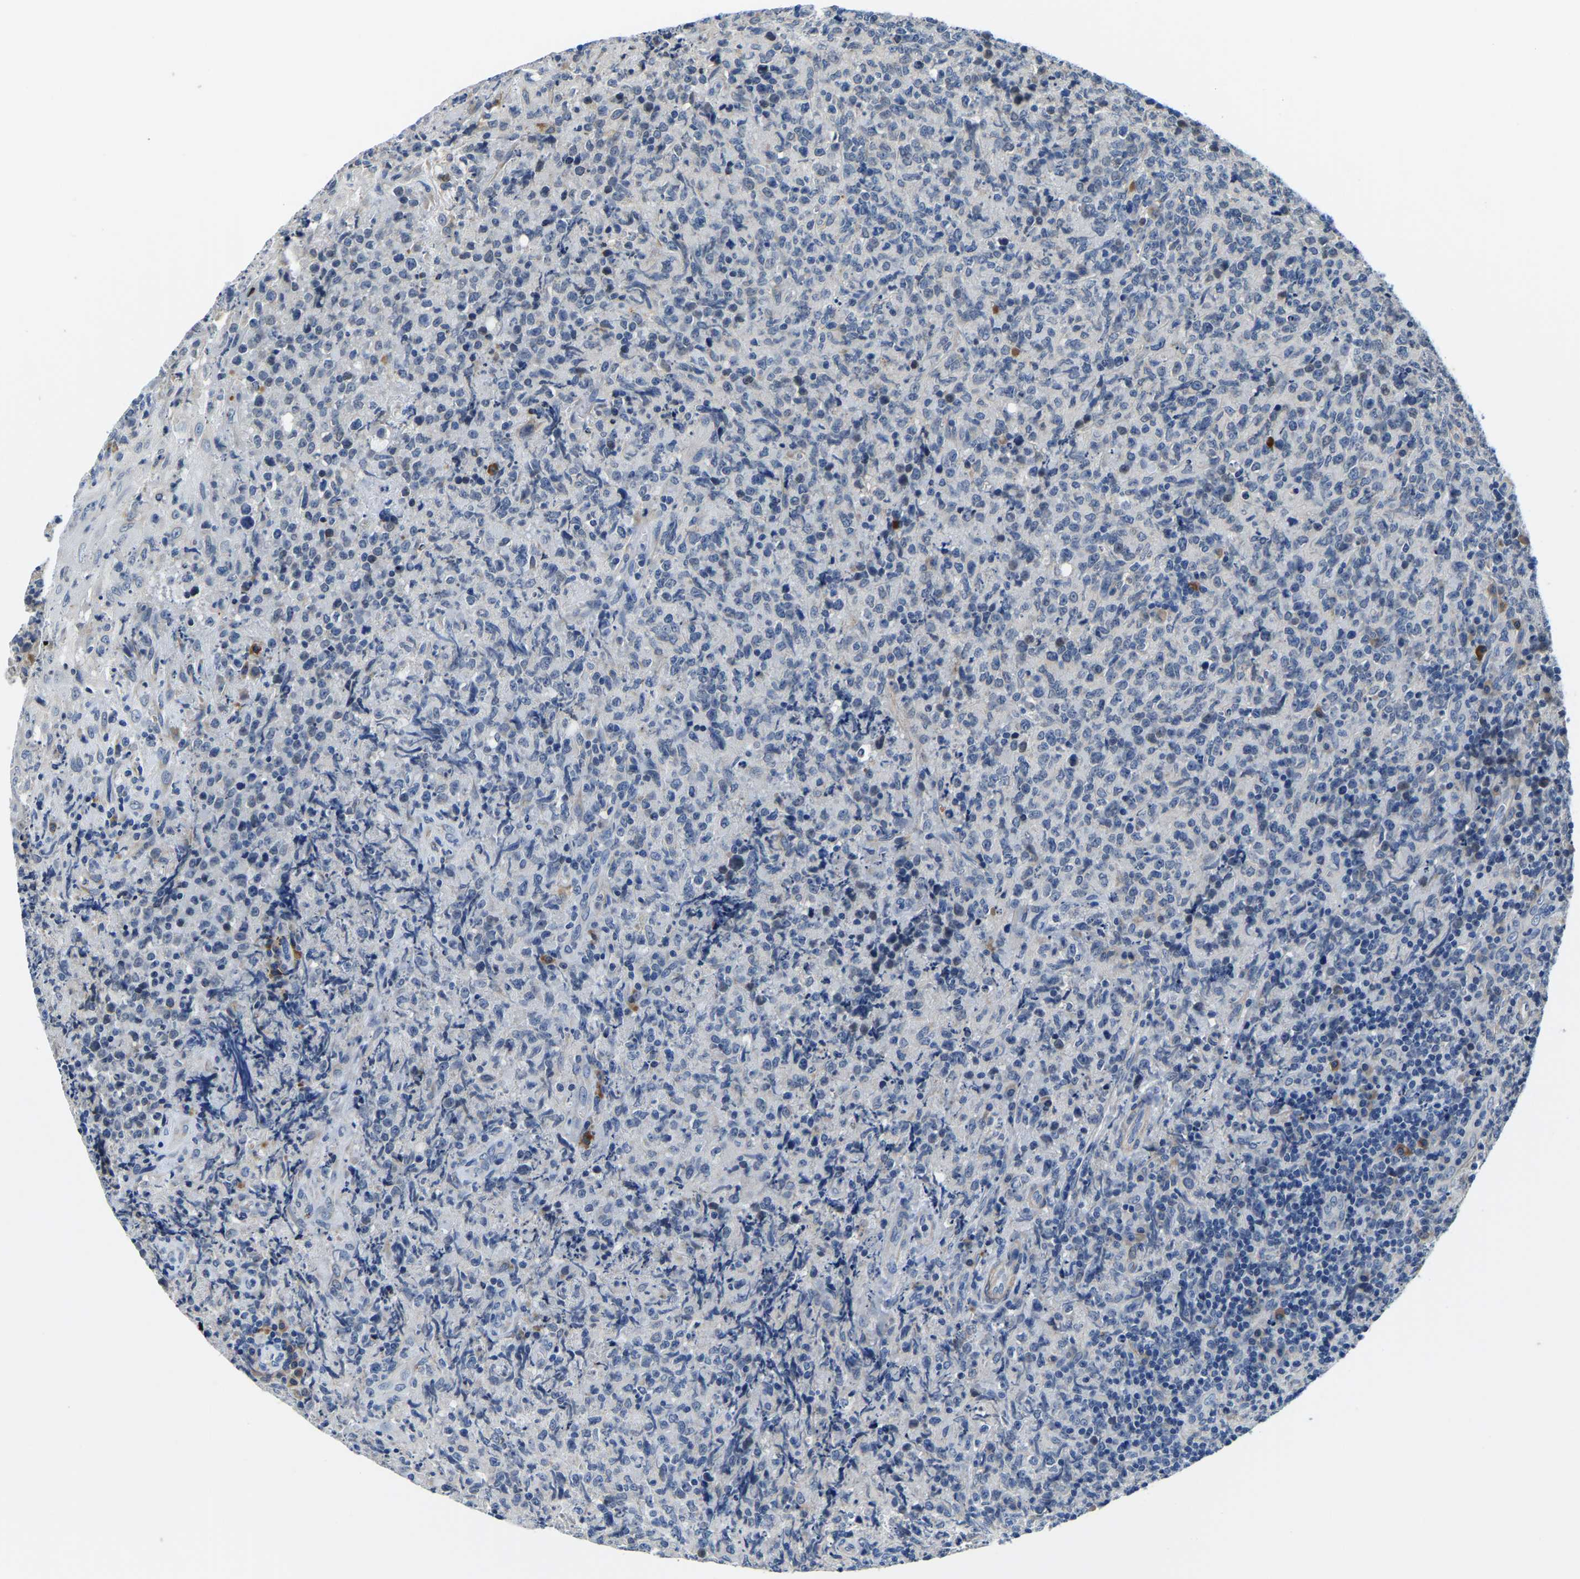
{"staining": {"intensity": "negative", "quantity": "none", "location": "none"}, "tissue": "lymphoma", "cell_type": "Tumor cells", "image_type": "cancer", "snomed": [{"axis": "morphology", "description": "Malignant lymphoma, non-Hodgkin's type, High grade"}, {"axis": "topography", "description": "Tonsil"}], "caption": "An IHC photomicrograph of lymphoma is shown. There is no staining in tumor cells of lymphoma.", "gene": "LIAS", "patient": {"sex": "female", "age": 36}}